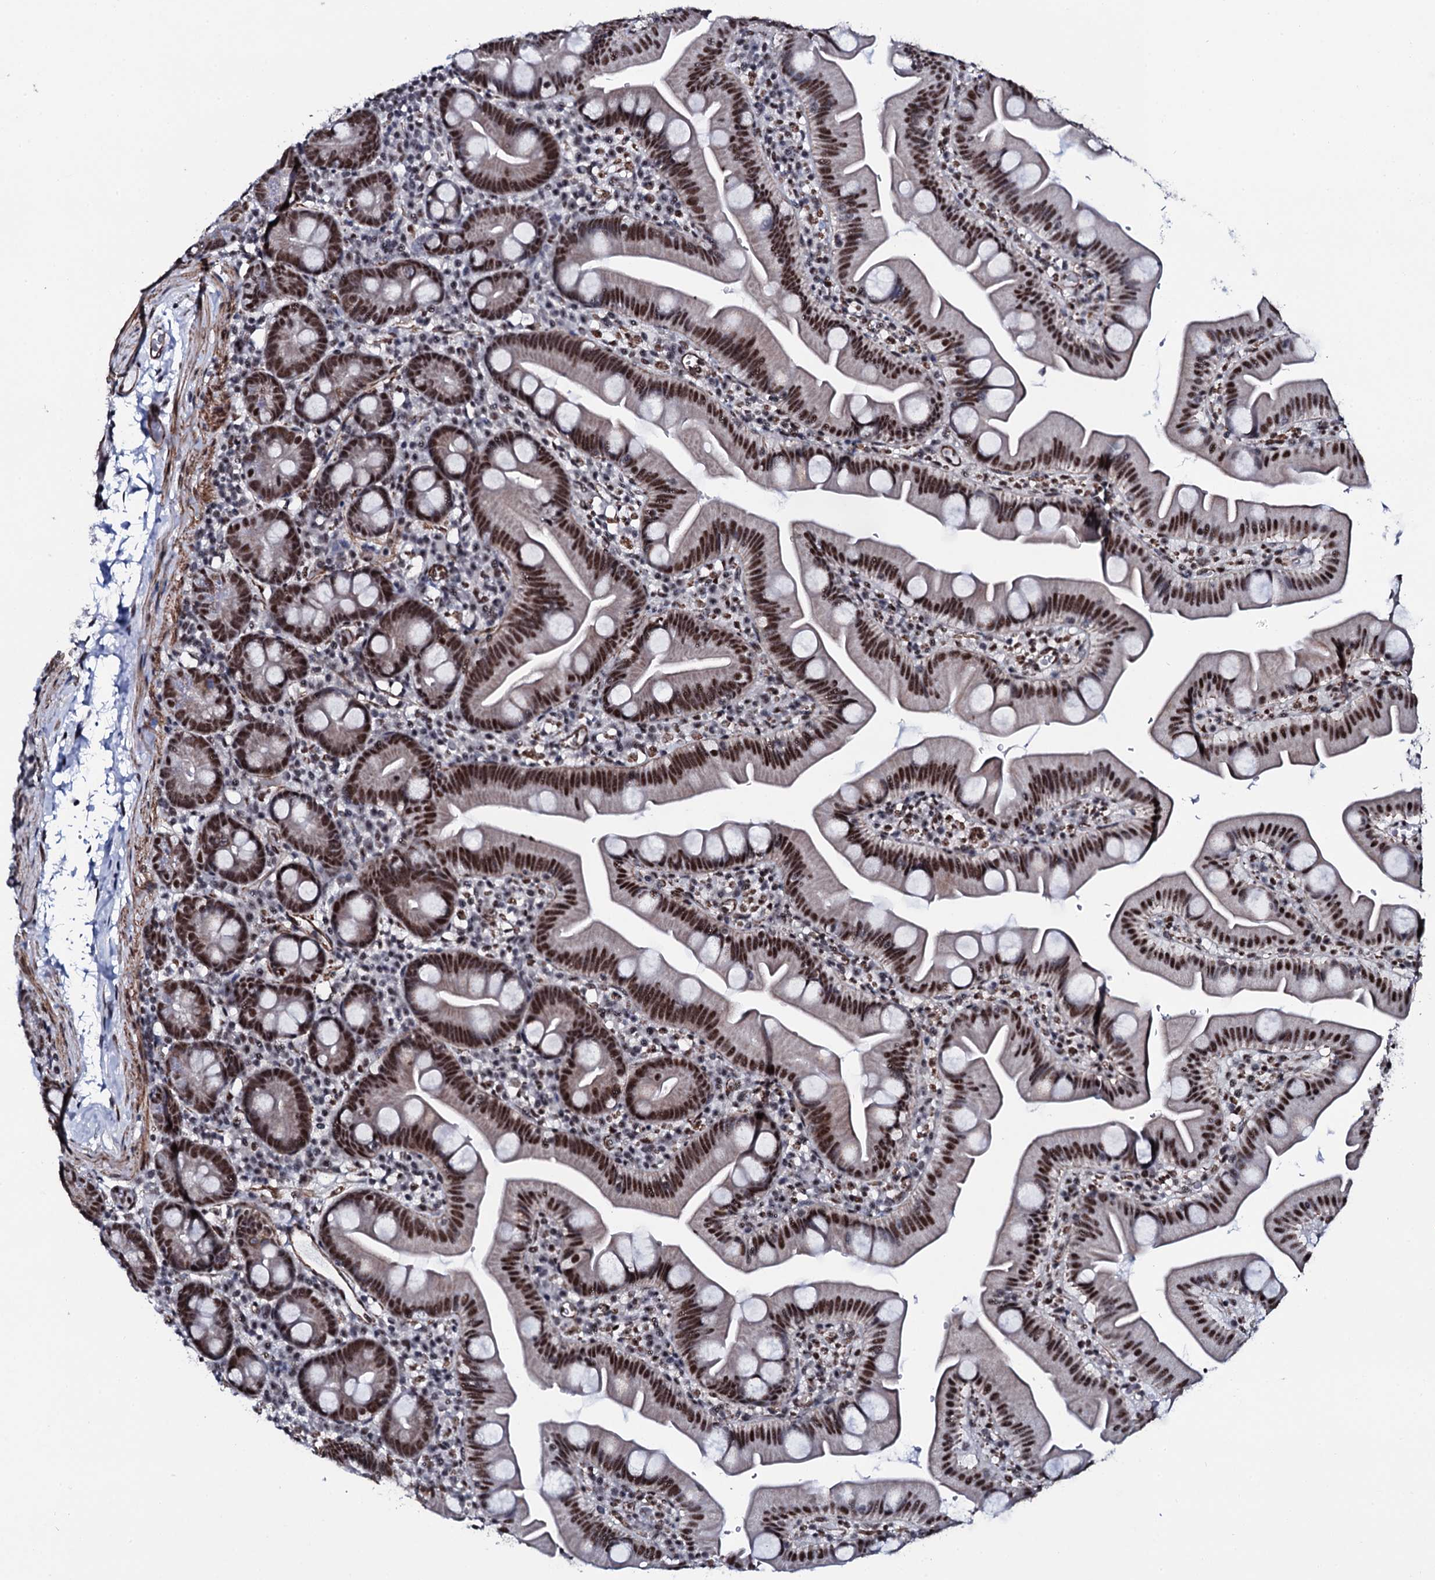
{"staining": {"intensity": "moderate", "quantity": "25%-75%", "location": "nuclear"}, "tissue": "small intestine", "cell_type": "Glandular cells", "image_type": "normal", "snomed": [{"axis": "morphology", "description": "Normal tissue, NOS"}, {"axis": "topography", "description": "Small intestine"}], "caption": "Protein analysis of unremarkable small intestine demonstrates moderate nuclear positivity in approximately 25%-75% of glandular cells.", "gene": "CWC15", "patient": {"sex": "female", "age": 68}}